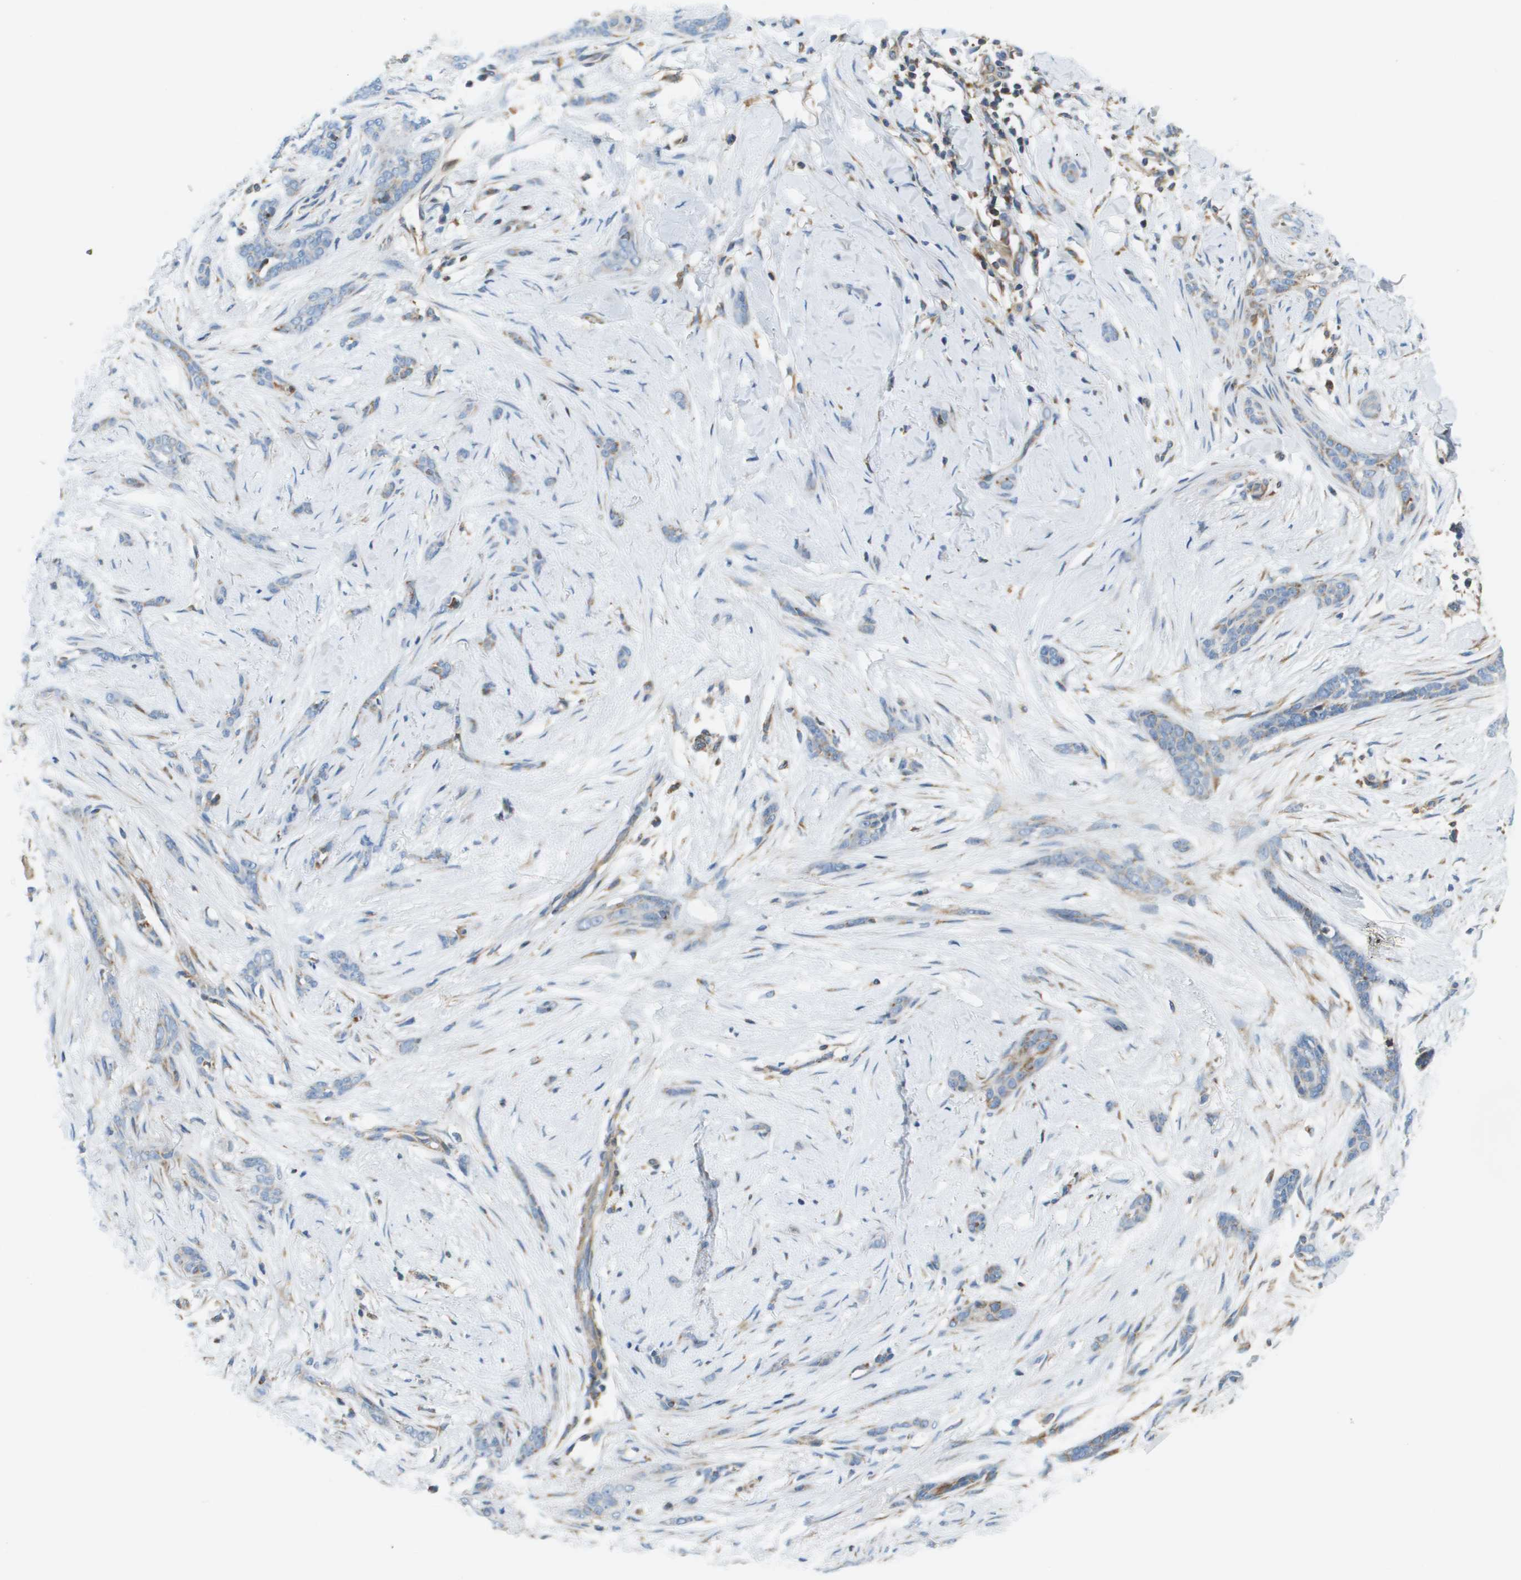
{"staining": {"intensity": "weak", "quantity": "<25%", "location": "cytoplasmic/membranous"}, "tissue": "skin cancer", "cell_type": "Tumor cells", "image_type": "cancer", "snomed": [{"axis": "morphology", "description": "Basal cell carcinoma"}, {"axis": "morphology", "description": "Adnexal tumor, benign"}, {"axis": "topography", "description": "Skin"}], "caption": "Tumor cells show no significant protein positivity in skin cancer (basal cell carcinoma).", "gene": "TAOK3", "patient": {"sex": "female", "age": 42}}